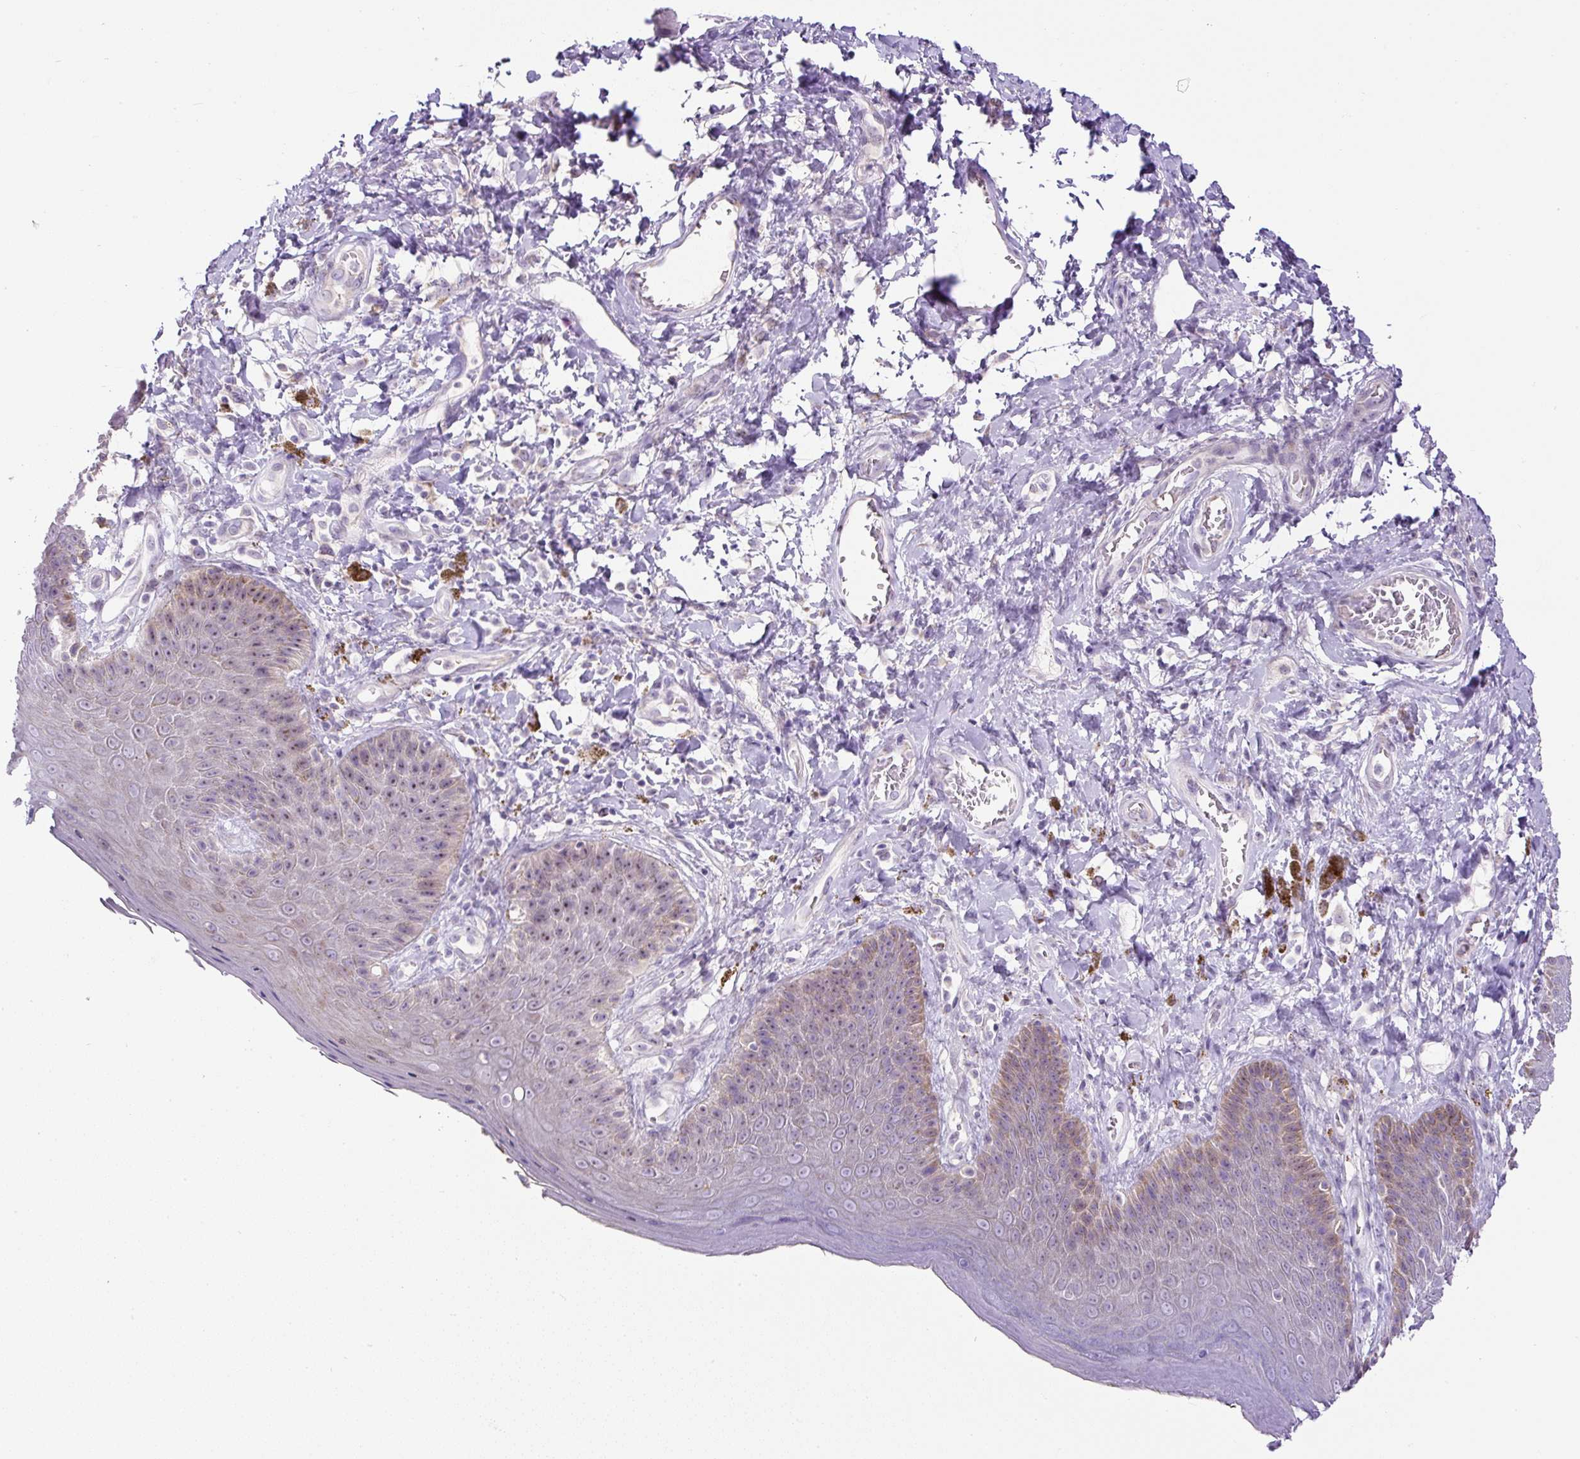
{"staining": {"intensity": "weak", "quantity": "<25%", "location": "cytoplasmic/membranous,nuclear"}, "tissue": "skin", "cell_type": "Epidermal cells", "image_type": "normal", "snomed": [{"axis": "morphology", "description": "Normal tissue, NOS"}, {"axis": "topography", "description": "Anal"}, {"axis": "topography", "description": "Peripheral nerve tissue"}], "caption": "This is an immunohistochemistry micrograph of benign human skin. There is no expression in epidermal cells.", "gene": "ZNF596", "patient": {"sex": "male", "age": 53}}